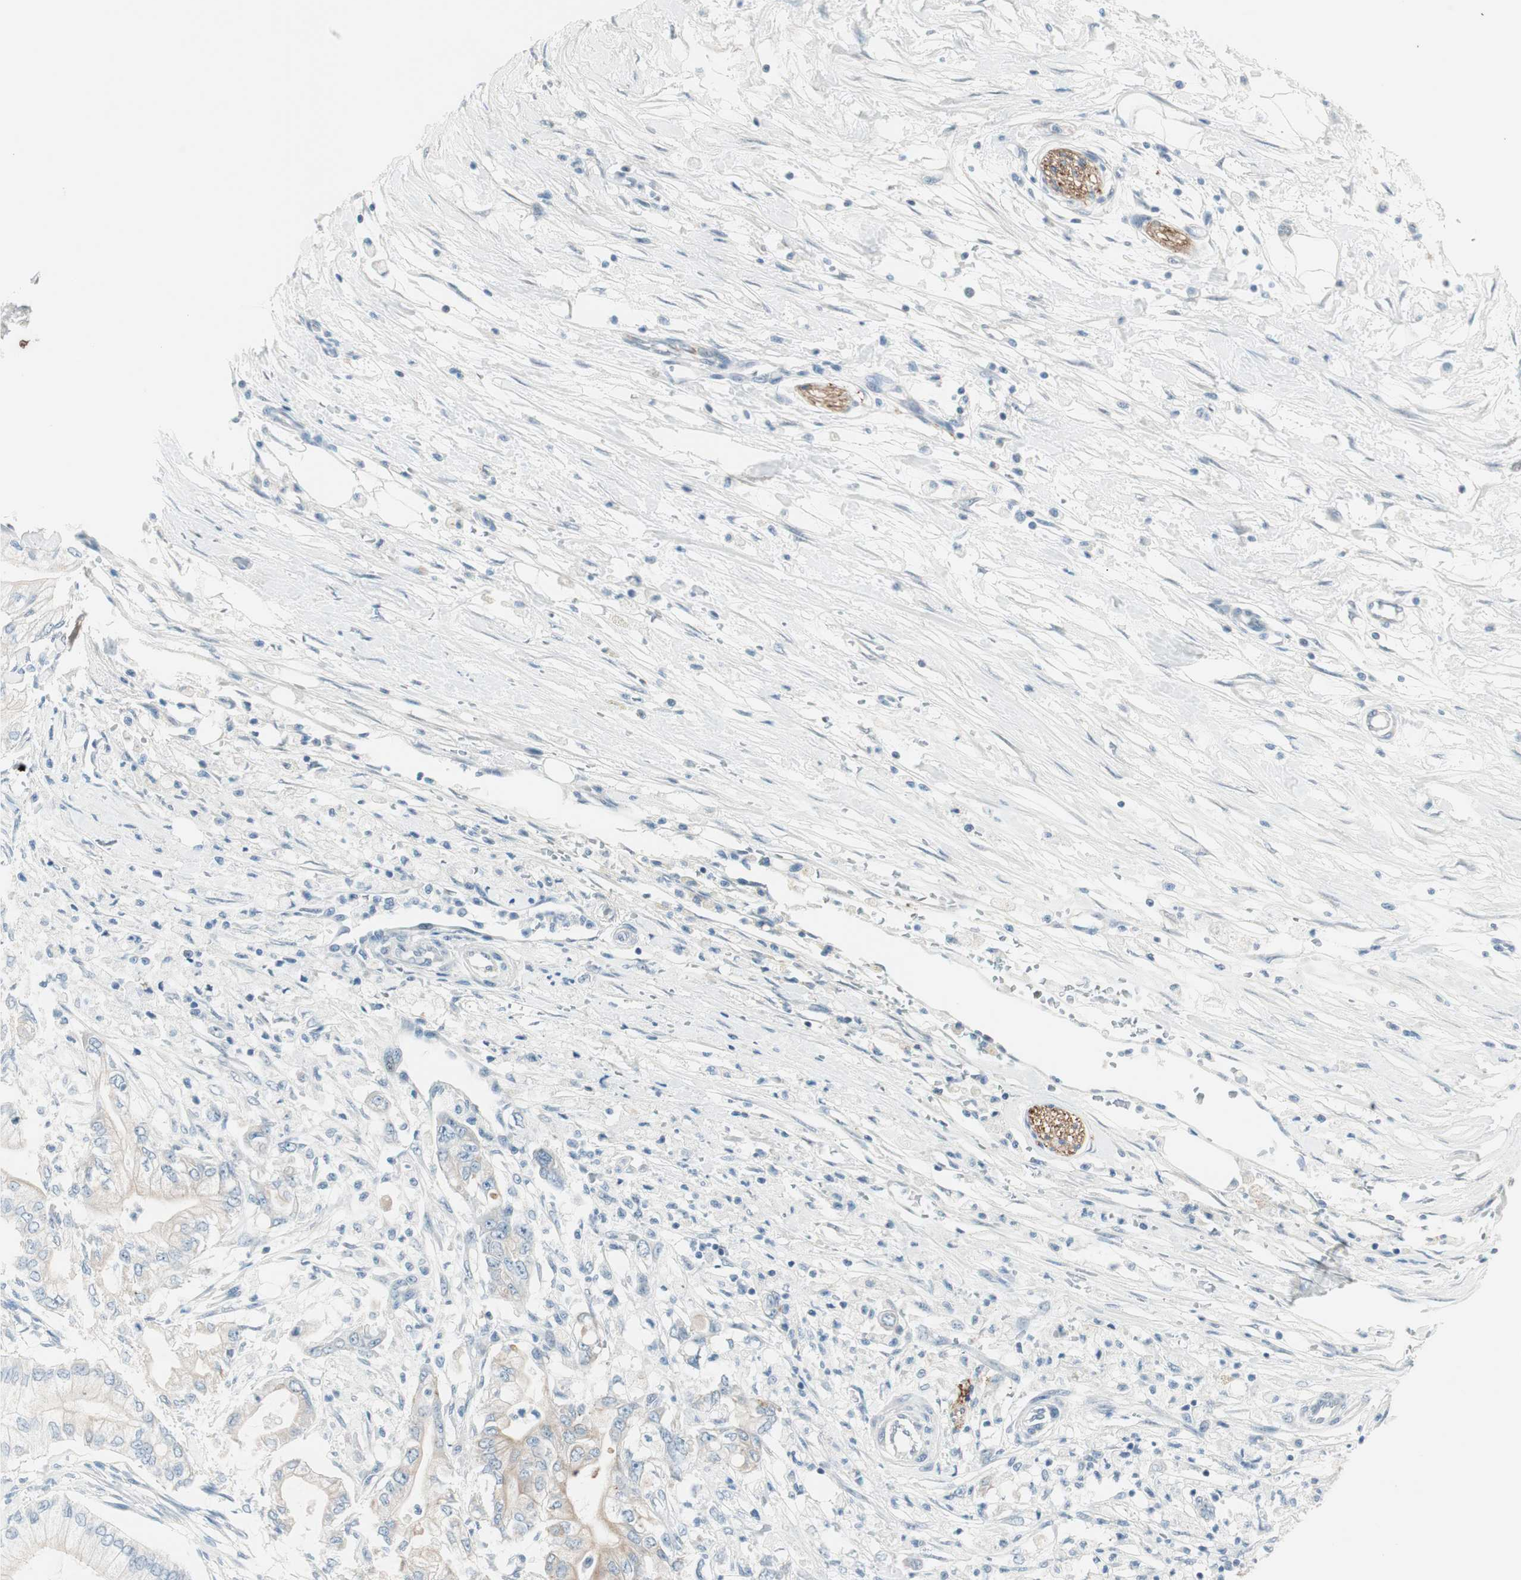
{"staining": {"intensity": "weak", "quantity": "<25%", "location": "cytoplasmic/membranous"}, "tissue": "pancreatic cancer", "cell_type": "Tumor cells", "image_type": "cancer", "snomed": [{"axis": "morphology", "description": "Adenocarcinoma, NOS"}, {"axis": "topography", "description": "Pancreas"}], "caption": "Immunohistochemistry histopathology image of pancreatic adenocarcinoma stained for a protein (brown), which demonstrates no staining in tumor cells.", "gene": "GNAO1", "patient": {"sex": "male", "age": 70}}